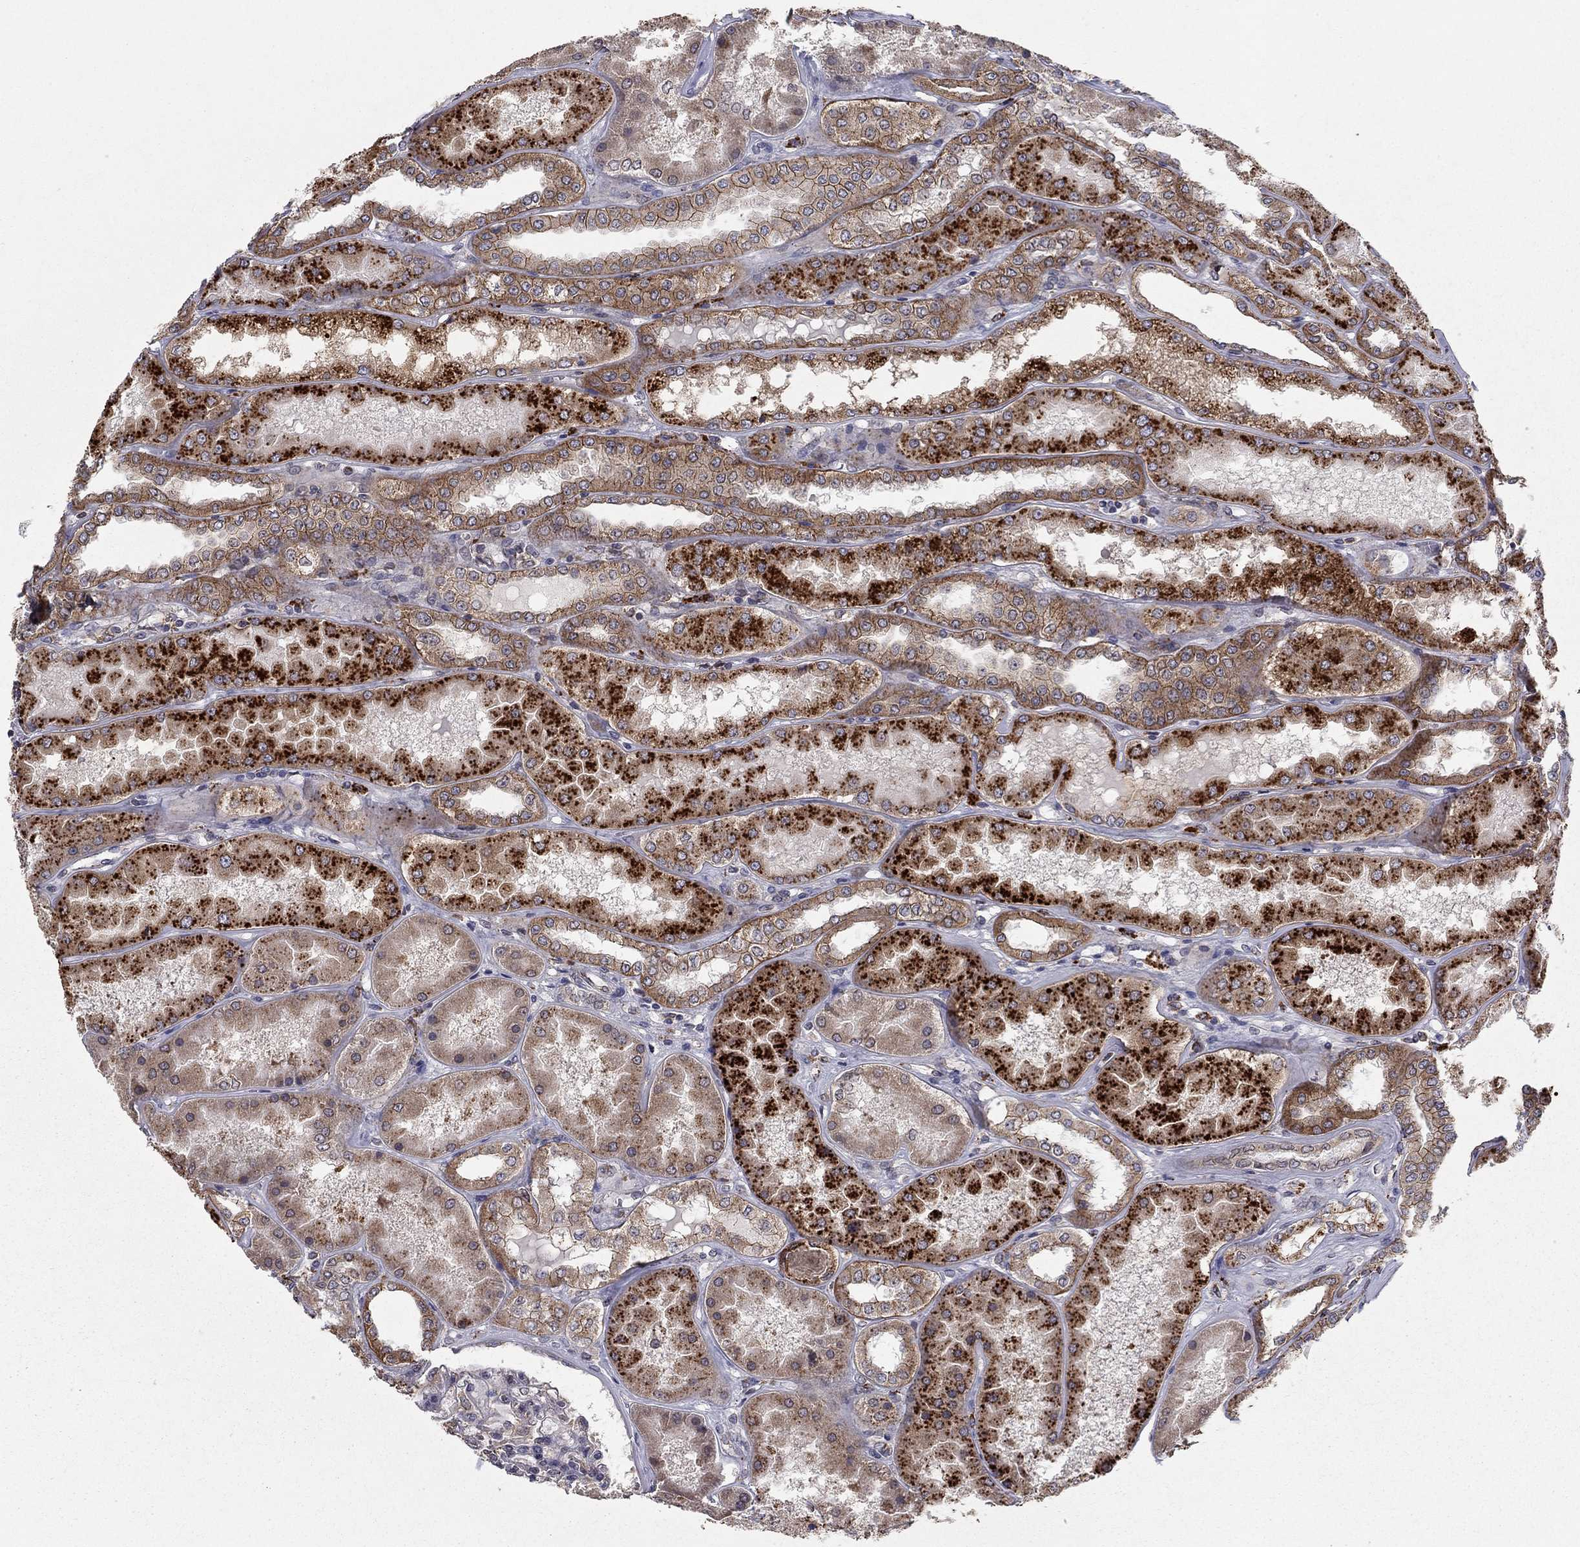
{"staining": {"intensity": "negative", "quantity": "none", "location": "none"}, "tissue": "kidney", "cell_type": "Cells in glomeruli", "image_type": "normal", "snomed": [{"axis": "morphology", "description": "Normal tissue, NOS"}, {"axis": "topography", "description": "Kidney"}], "caption": "IHC photomicrograph of unremarkable kidney: kidney stained with DAB reveals no significant protein expression in cells in glomeruli.", "gene": "YIF1A", "patient": {"sex": "female", "age": 56}}